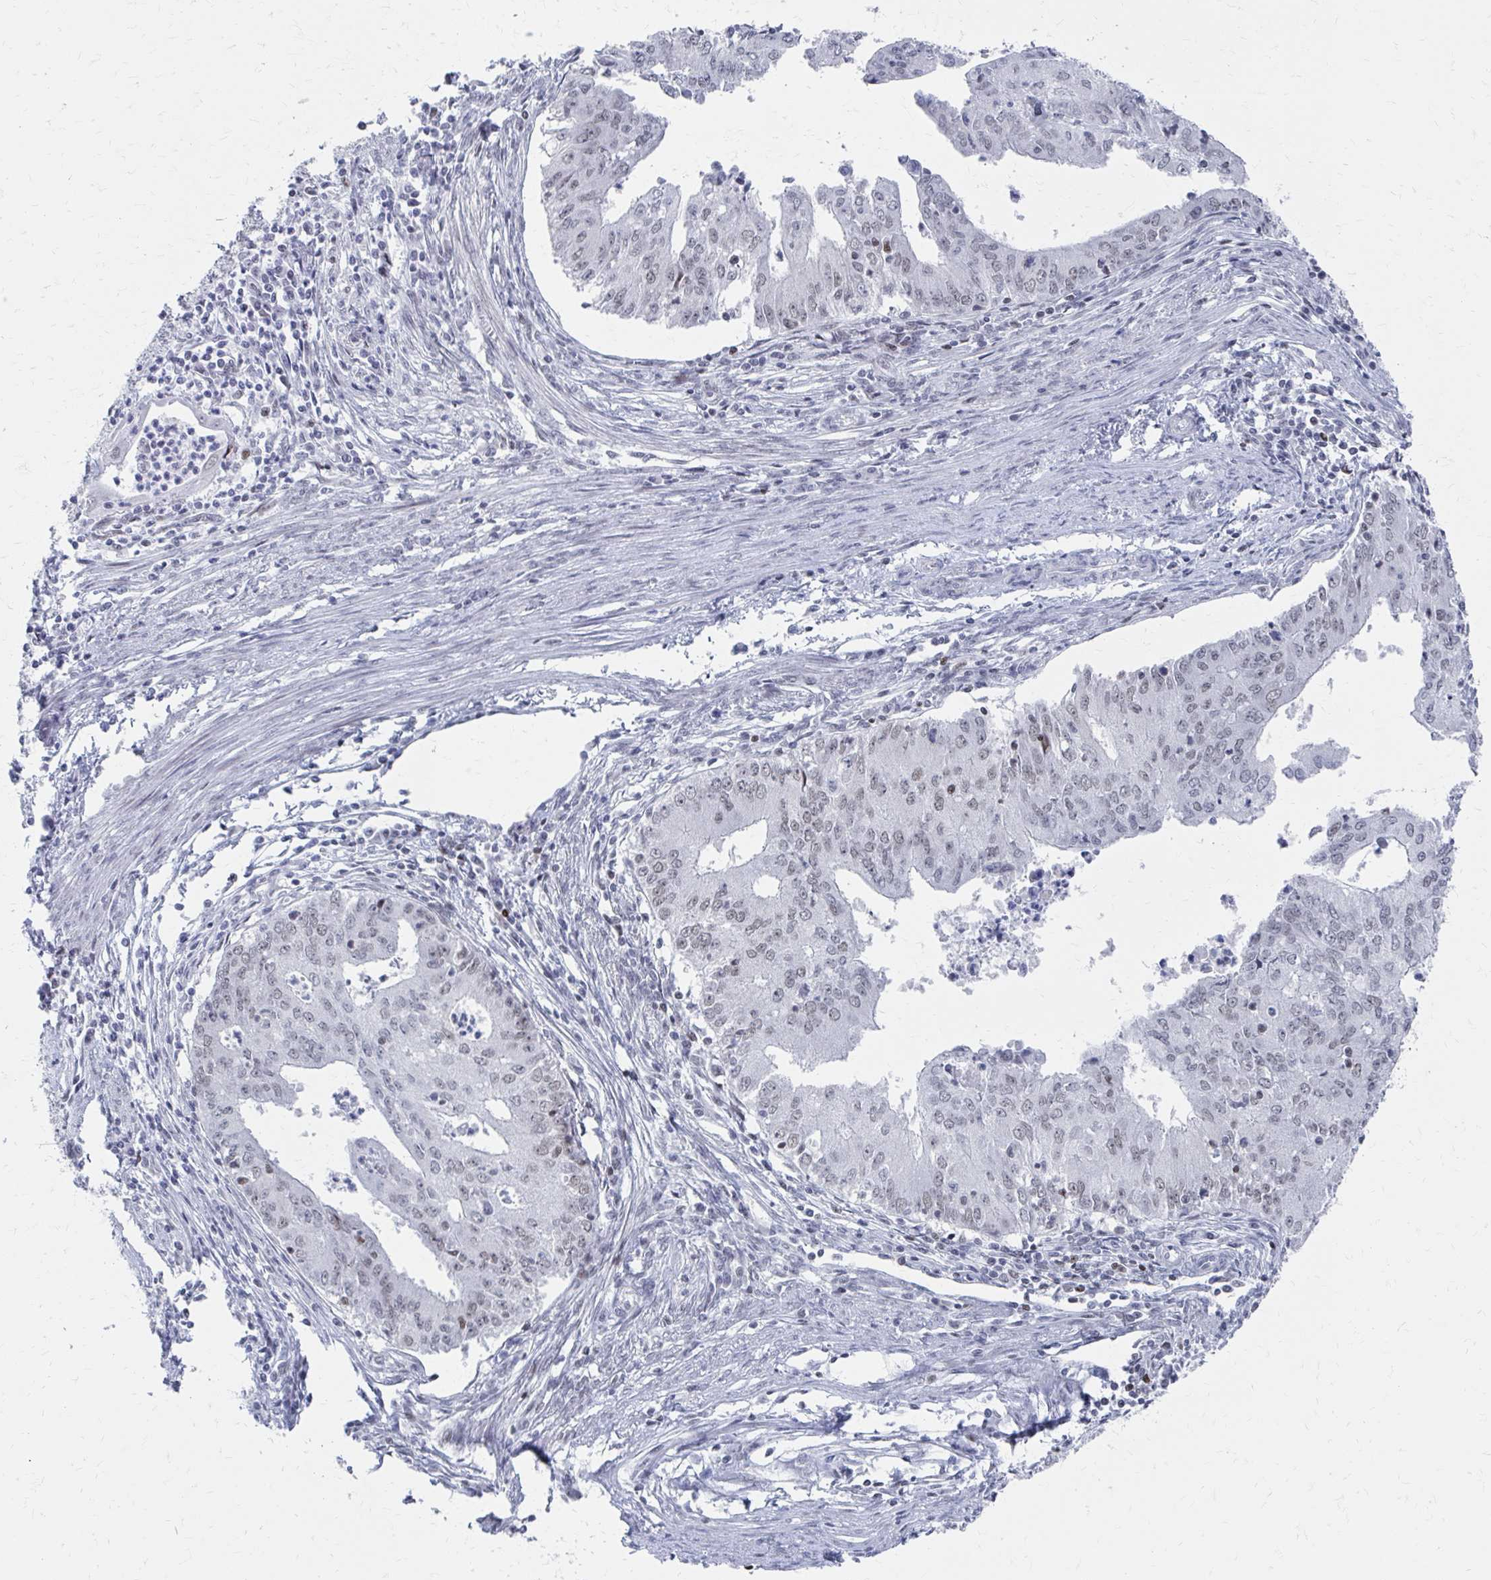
{"staining": {"intensity": "weak", "quantity": ">75%", "location": "nuclear"}, "tissue": "endometrial cancer", "cell_type": "Tumor cells", "image_type": "cancer", "snomed": [{"axis": "morphology", "description": "Adenocarcinoma, NOS"}, {"axis": "topography", "description": "Endometrium"}], "caption": "About >75% of tumor cells in endometrial cancer (adenocarcinoma) reveal weak nuclear protein staining as visualized by brown immunohistochemical staining.", "gene": "CDIN1", "patient": {"sex": "female", "age": 50}}